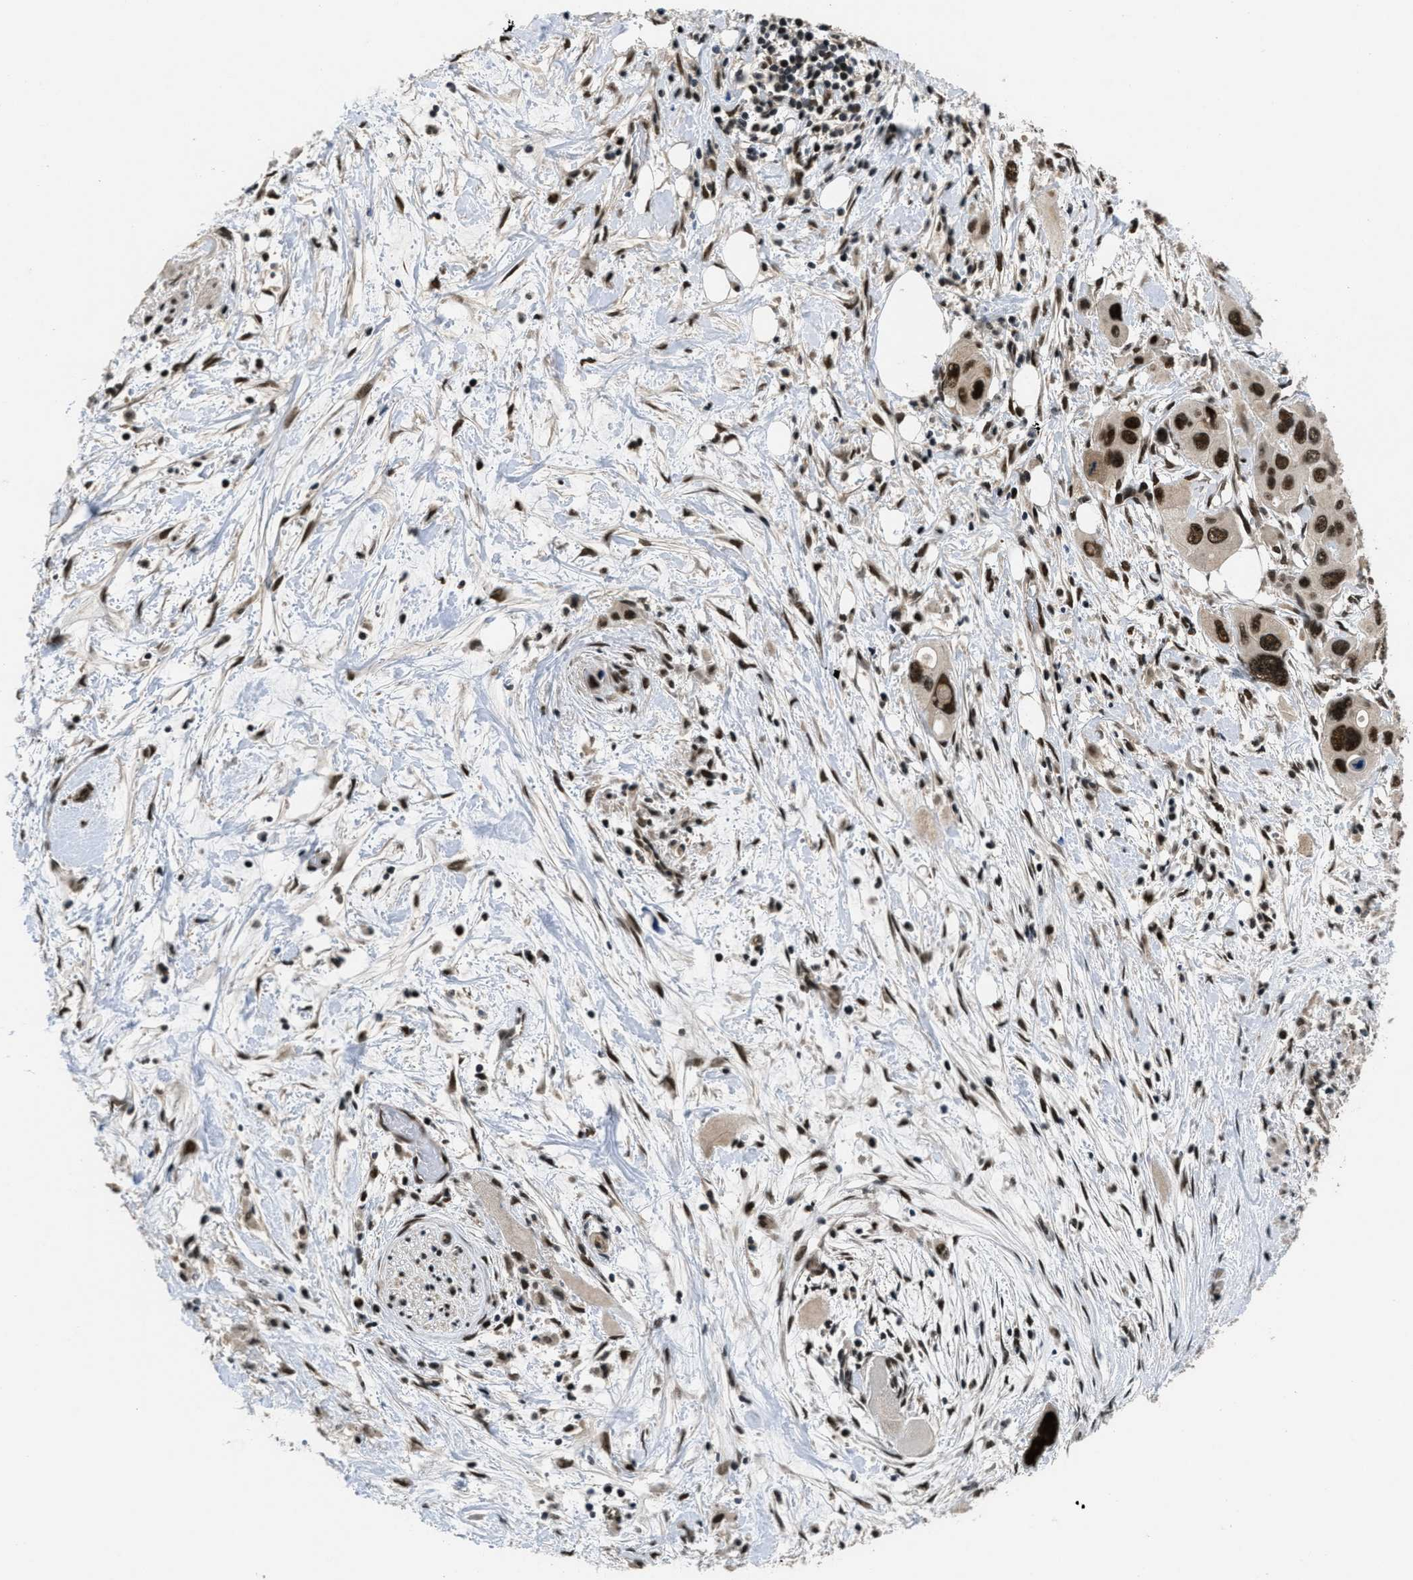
{"staining": {"intensity": "strong", "quantity": ">75%", "location": "cytoplasmic/membranous,nuclear"}, "tissue": "pancreatic cancer", "cell_type": "Tumor cells", "image_type": "cancer", "snomed": [{"axis": "morphology", "description": "Adenocarcinoma, NOS"}, {"axis": "topography", "description": "Pancreas"}], "caption": "This micrograph shows immunohistochemistry (IHC) staining of adenocarcinoma (pancreatic), with high strong cytoplasmic/membranous and nuclear staining in approximately >75% of tumor cells.", "gene": "CUL4B", "patient": {"sex": "male", "age": 73}}